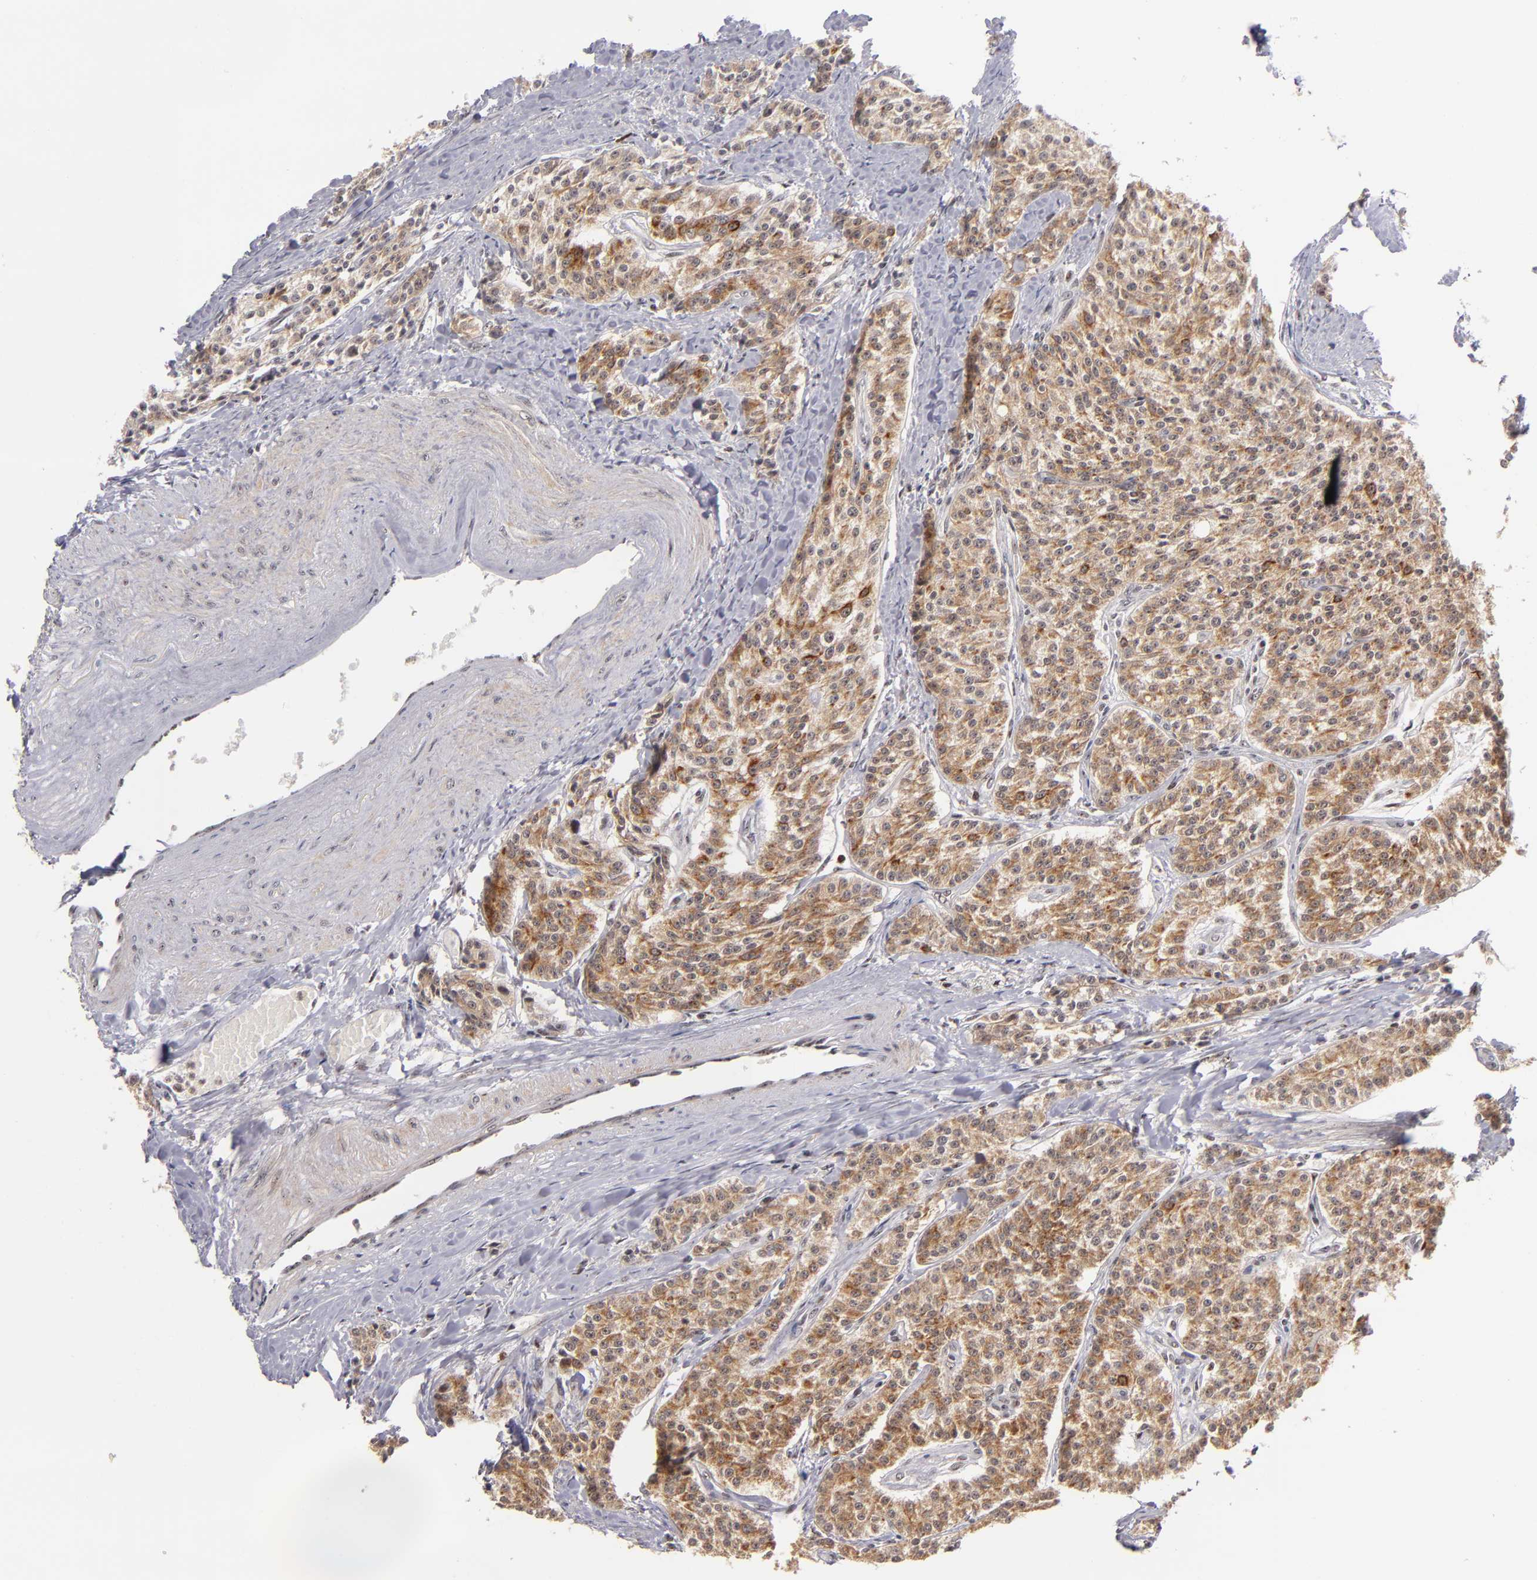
{"staining": {"intensity": "moderate", "quantity": ">75%", "location": "cytoplasmic/membranous"}, "tissue": "carcinoid", "cell_type": "Tumor cells", "image_type": "cancer", "snomed": [{"axis": "morphology", "description": "Carcinoid, malignant, NOS"}, {"axis": "topography", "description": "Stomach"}], "caption": "Protein analysis of carcinoid tissue shows moderate cytoplasmic/membranous staining in about >75% of tumor cells.", "gene": "PCNX4", "patient": {"sex": "female", "age": 76}}